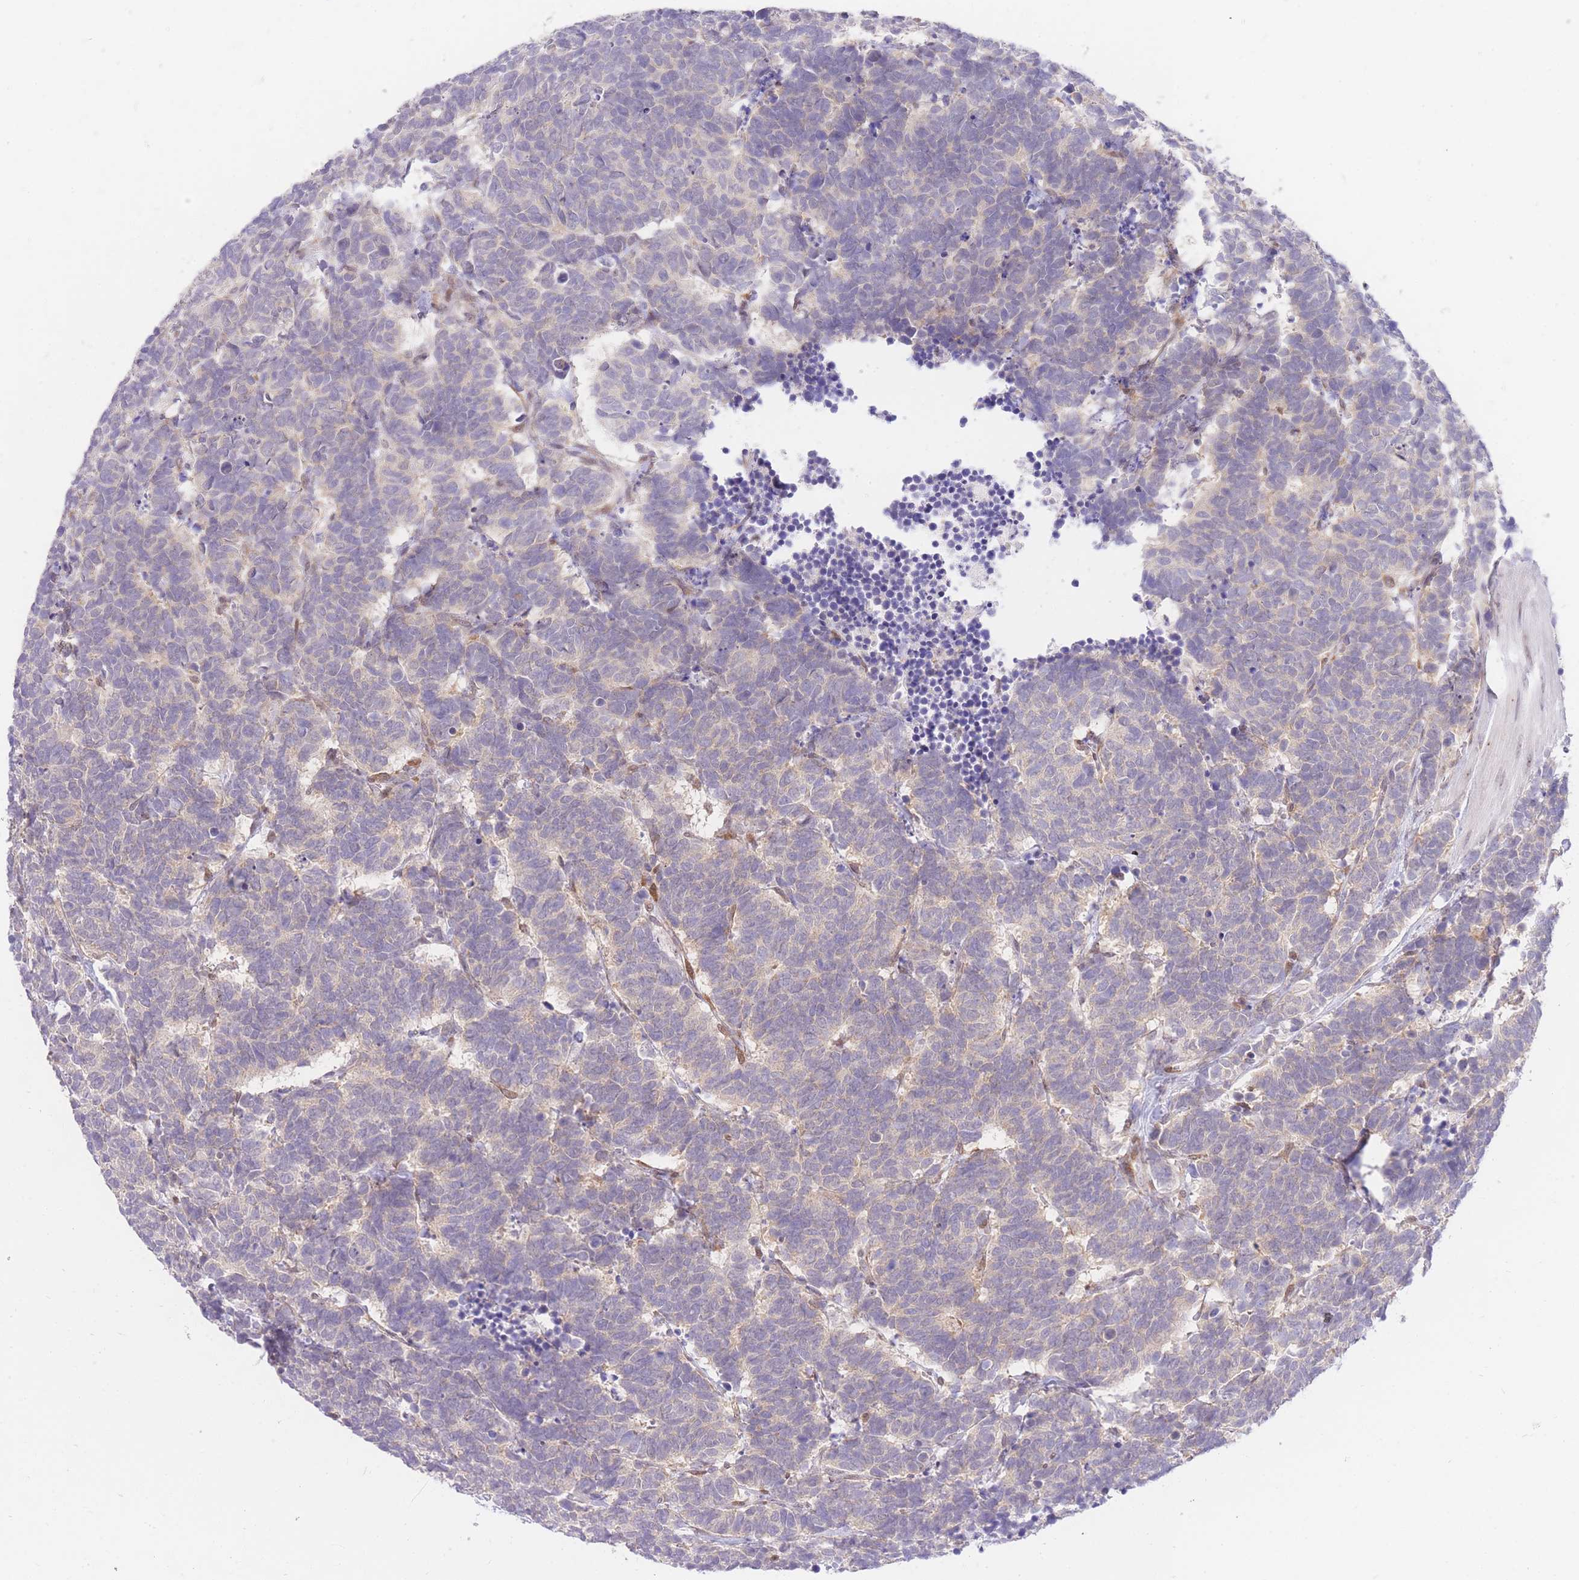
{"staining": {"intensity": "negative", "quantity": "none", "location": "none"}, "tissue": "carcinoid", "cell_type": "Tumor cells", "image_type": "cancer", "snomed": [{"axis": "morphology", "description": "Carcinoma, NOS"}, {"axis": "morphology", "description": "Carcinoid, malignant, NOS"}, {"axis": "topography", "description": "Urinary bladder"}], "caption": "Image shows no protein positivity in tumor cells of carcinoid tissue.", "gene": "STK39", "patient": {"sex": "male", "age": 57}}